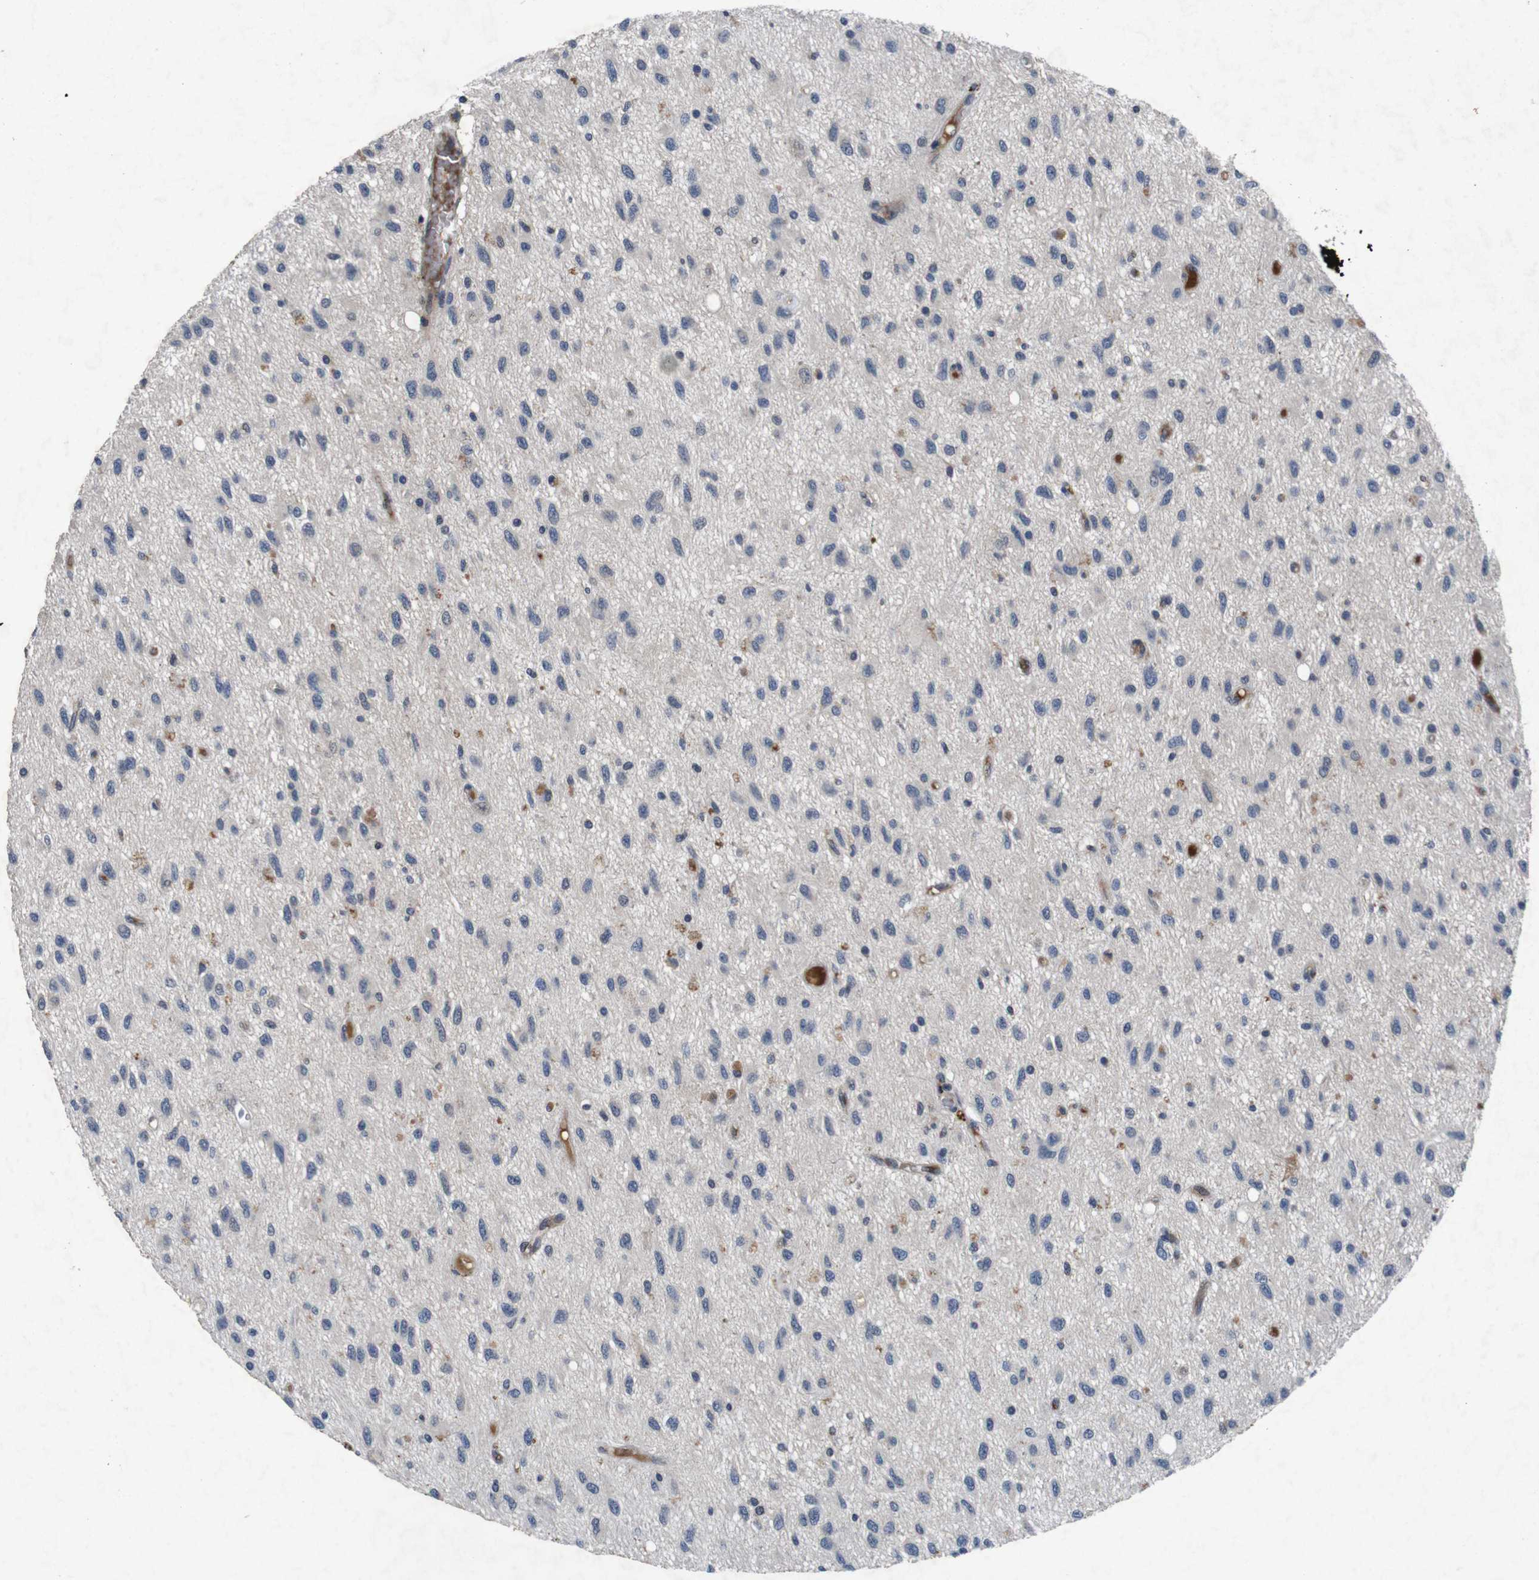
{"staining": {"intensity": "negative", "quantity": "none", "location": "none"}, "tissue": "glioma", "cell_type": "Tumor cells", "image_type": "cancer", "snomed": [{"axis": "morphology", "description": "Glioma, malignant, Low grade"}, {"axis": "topography", "description": "Brain"}], "caption": "IHC image of human glioma stained for a protein (brown), which reveals no expression in tumor cells.", "gene": "AKT3", "patient": {"sex": "male", "age": 77}}